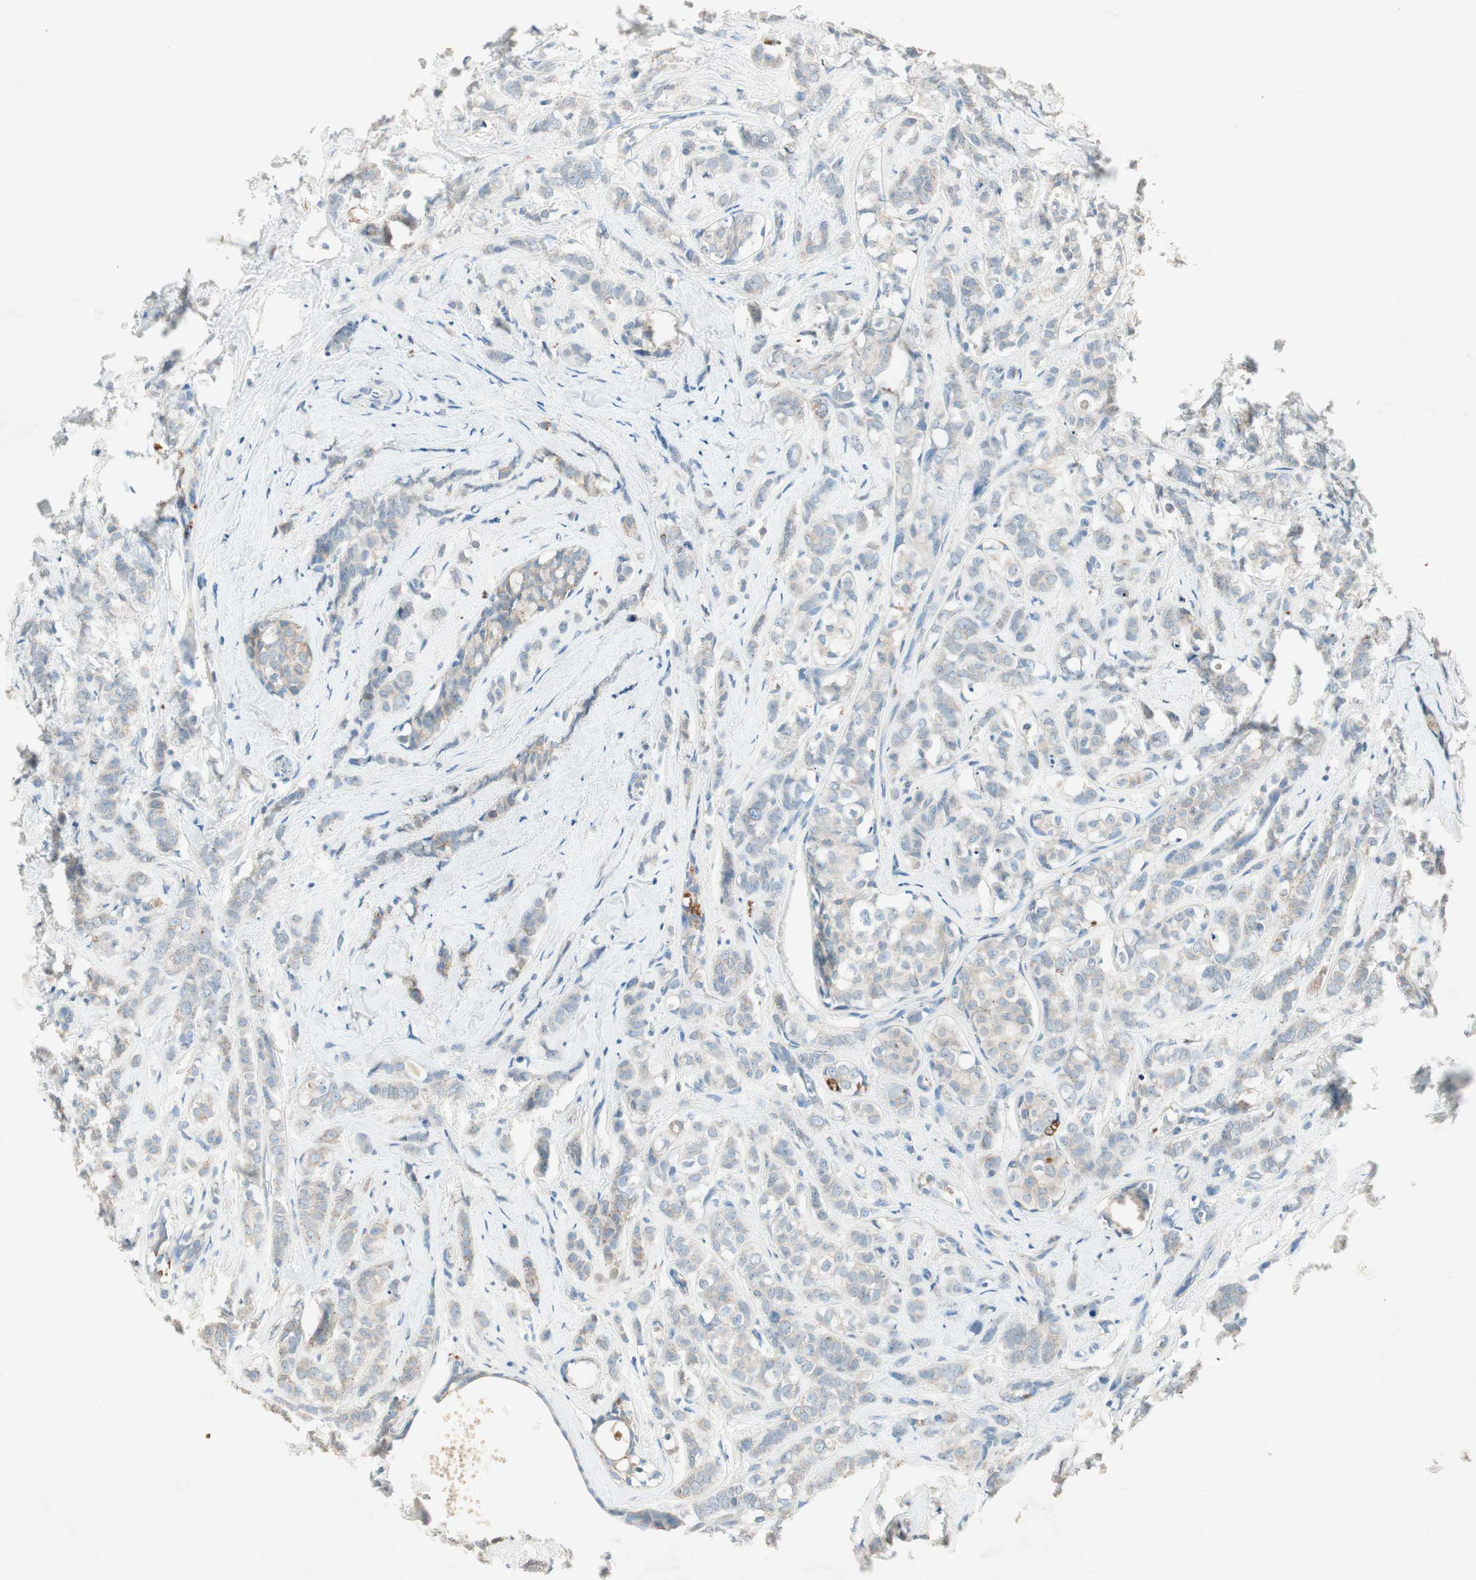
{"staining": {"intensity": "weak", "quantity": "<25%", "location": "cytoplasmic/membranous"}, "tissue": "breast cancer", "cell_type": "Tumor cells", "image_type": "cancer", "snomed": [{"axis": "morphology", "description": "Lobular carcinoma"}, {"axis": "topography", "description": "Breast"}], "caption": "DAB immunohistochemical staining of human breast lobular carcinoma shows no significant positivity in tumor cells. (IHC, brightfield microscopy, high magnification).", "gene": "NKAIN1", "patient": {"sex": "female", "age": 60}}